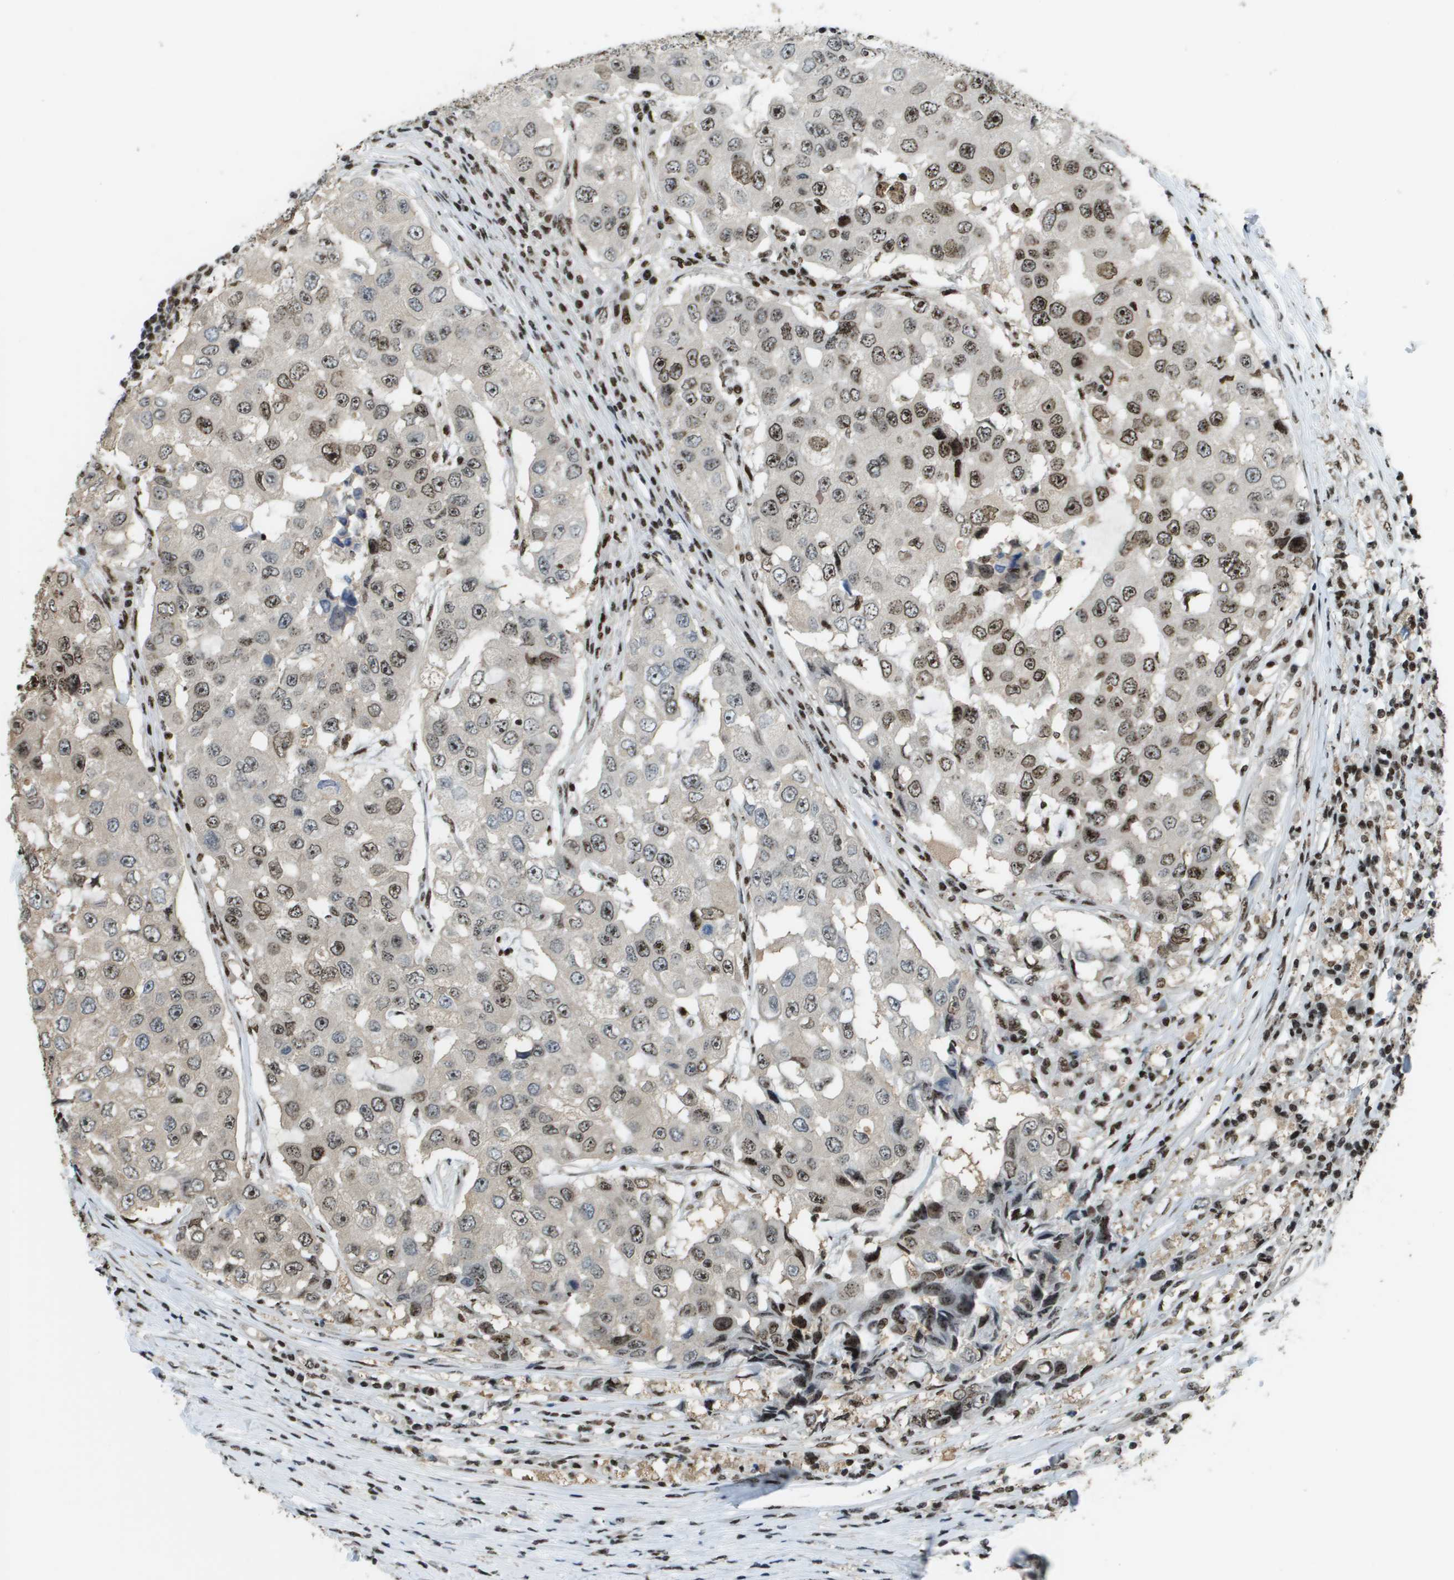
{"staining": {"intensity": "moderate", "quantity": ">75%", "location": "nuclear"}, "tissue": "breast cancer", "cell_type": "Tumor cells", "image_type": "cancer", "snomed": [{"axis": "morphology", "description": "Duct carcinoma"}, {"axis": "topography", "description": "Breast"}], "caption": "Intraductal carcinoma (breast) was stained to show a protein in brown. There is medium levels of moderate nuclear expression in approximately >75% of tumor cells. Immunohistochemistry (ihc) stains the protein in brown and the nuclei are stained blue.", "gene": "SP100", "patient": {"sex": "female", "age": 27}}